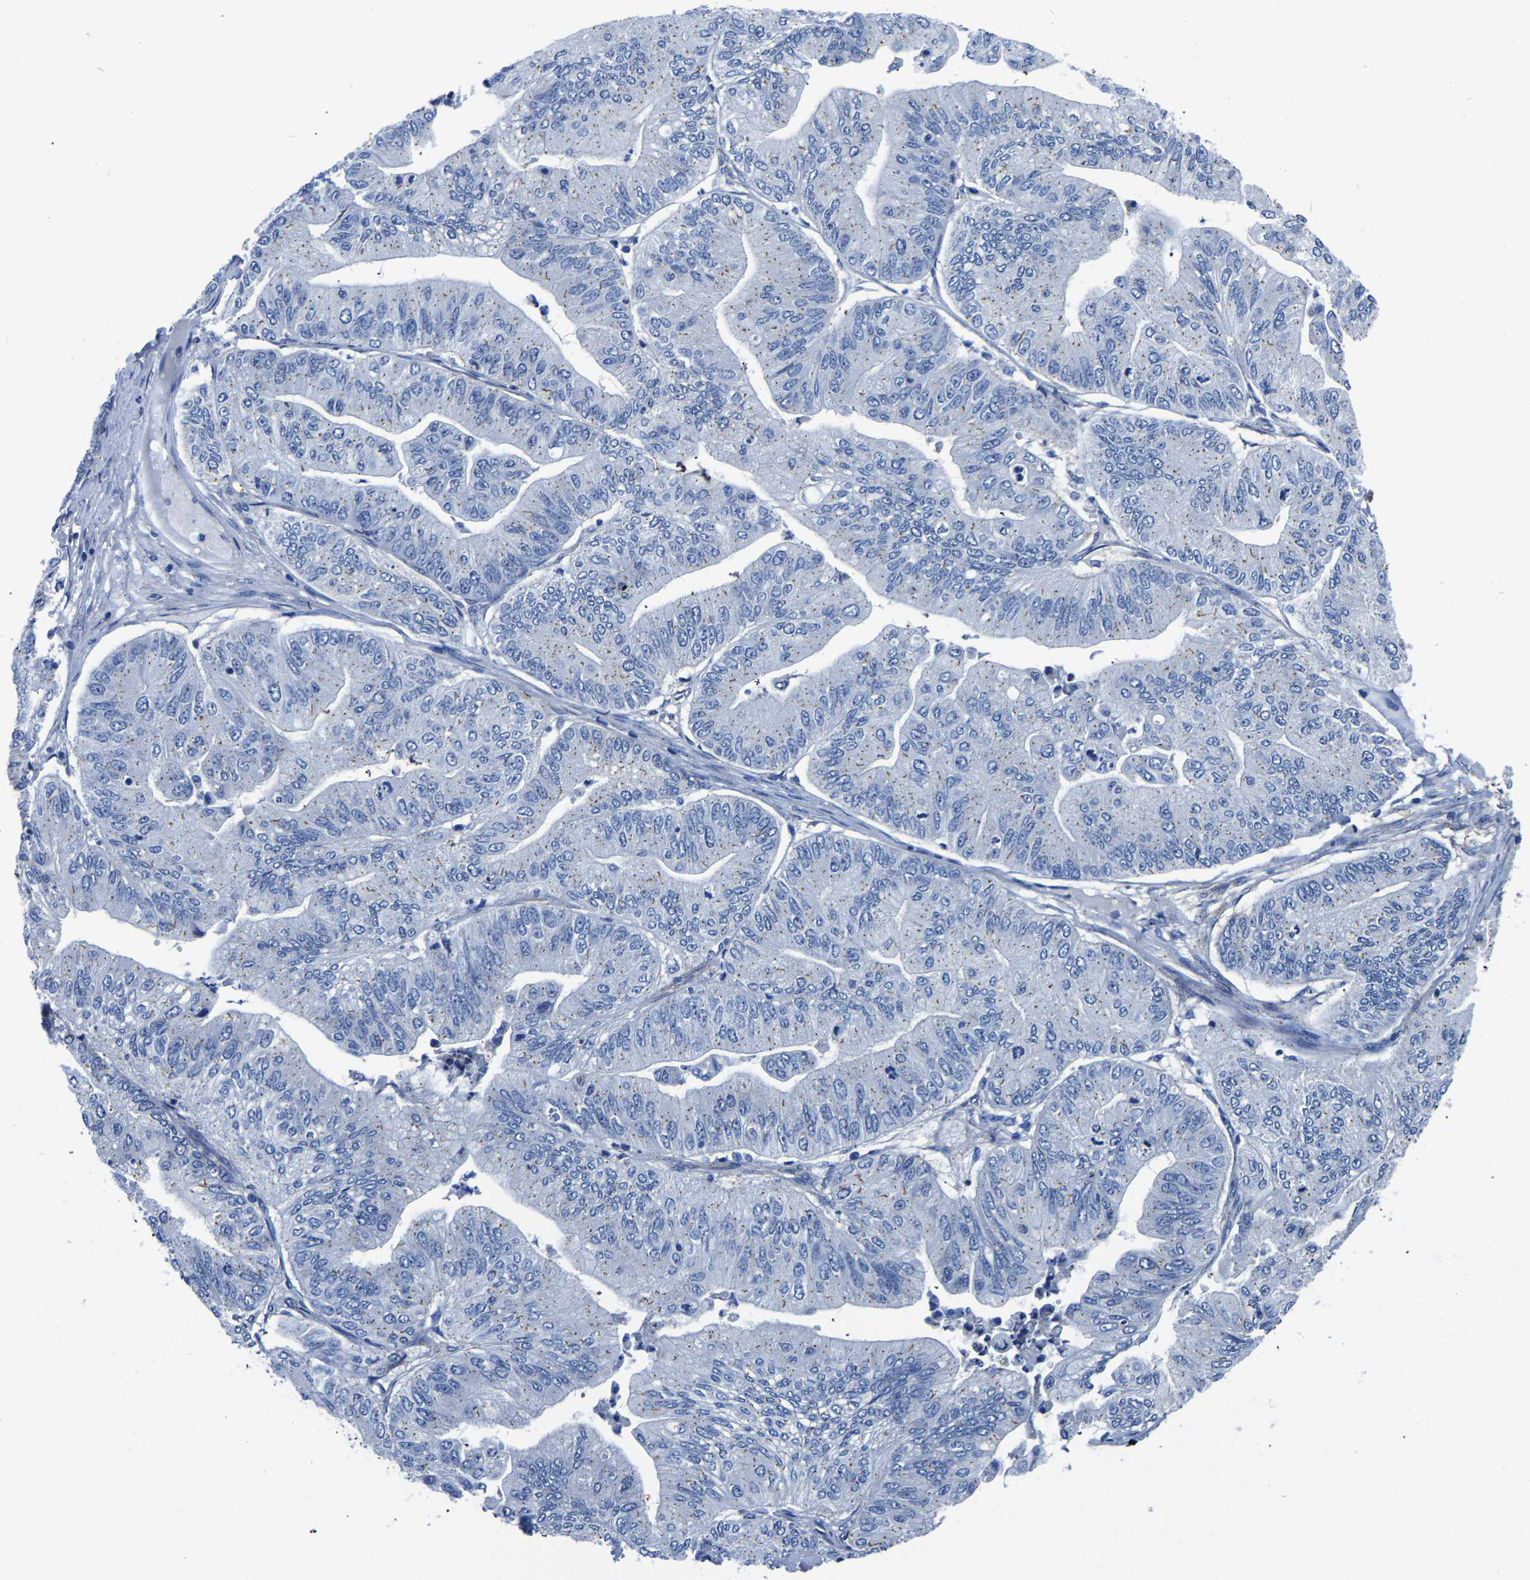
{"staining": {"intensity": "negative", "quantity": "none", "location": "none"}, "tissue": "ovarian cancer", "cell_type": "Tumor cells", "image_type": "cancer", "snomed": [{"axis": "morphology", "description": "Cystadenocarcinoma, mucinous, NOS"}, {"axis": "topography", "description": "Ovary"}], "caption": "Photomicrograph shows no significant protein staining in tumor cells of ovarian cancer (mucinous cystadenocarcinoma).", "gene": "TFG", "patient": {"sex": "female", "age": 61}}